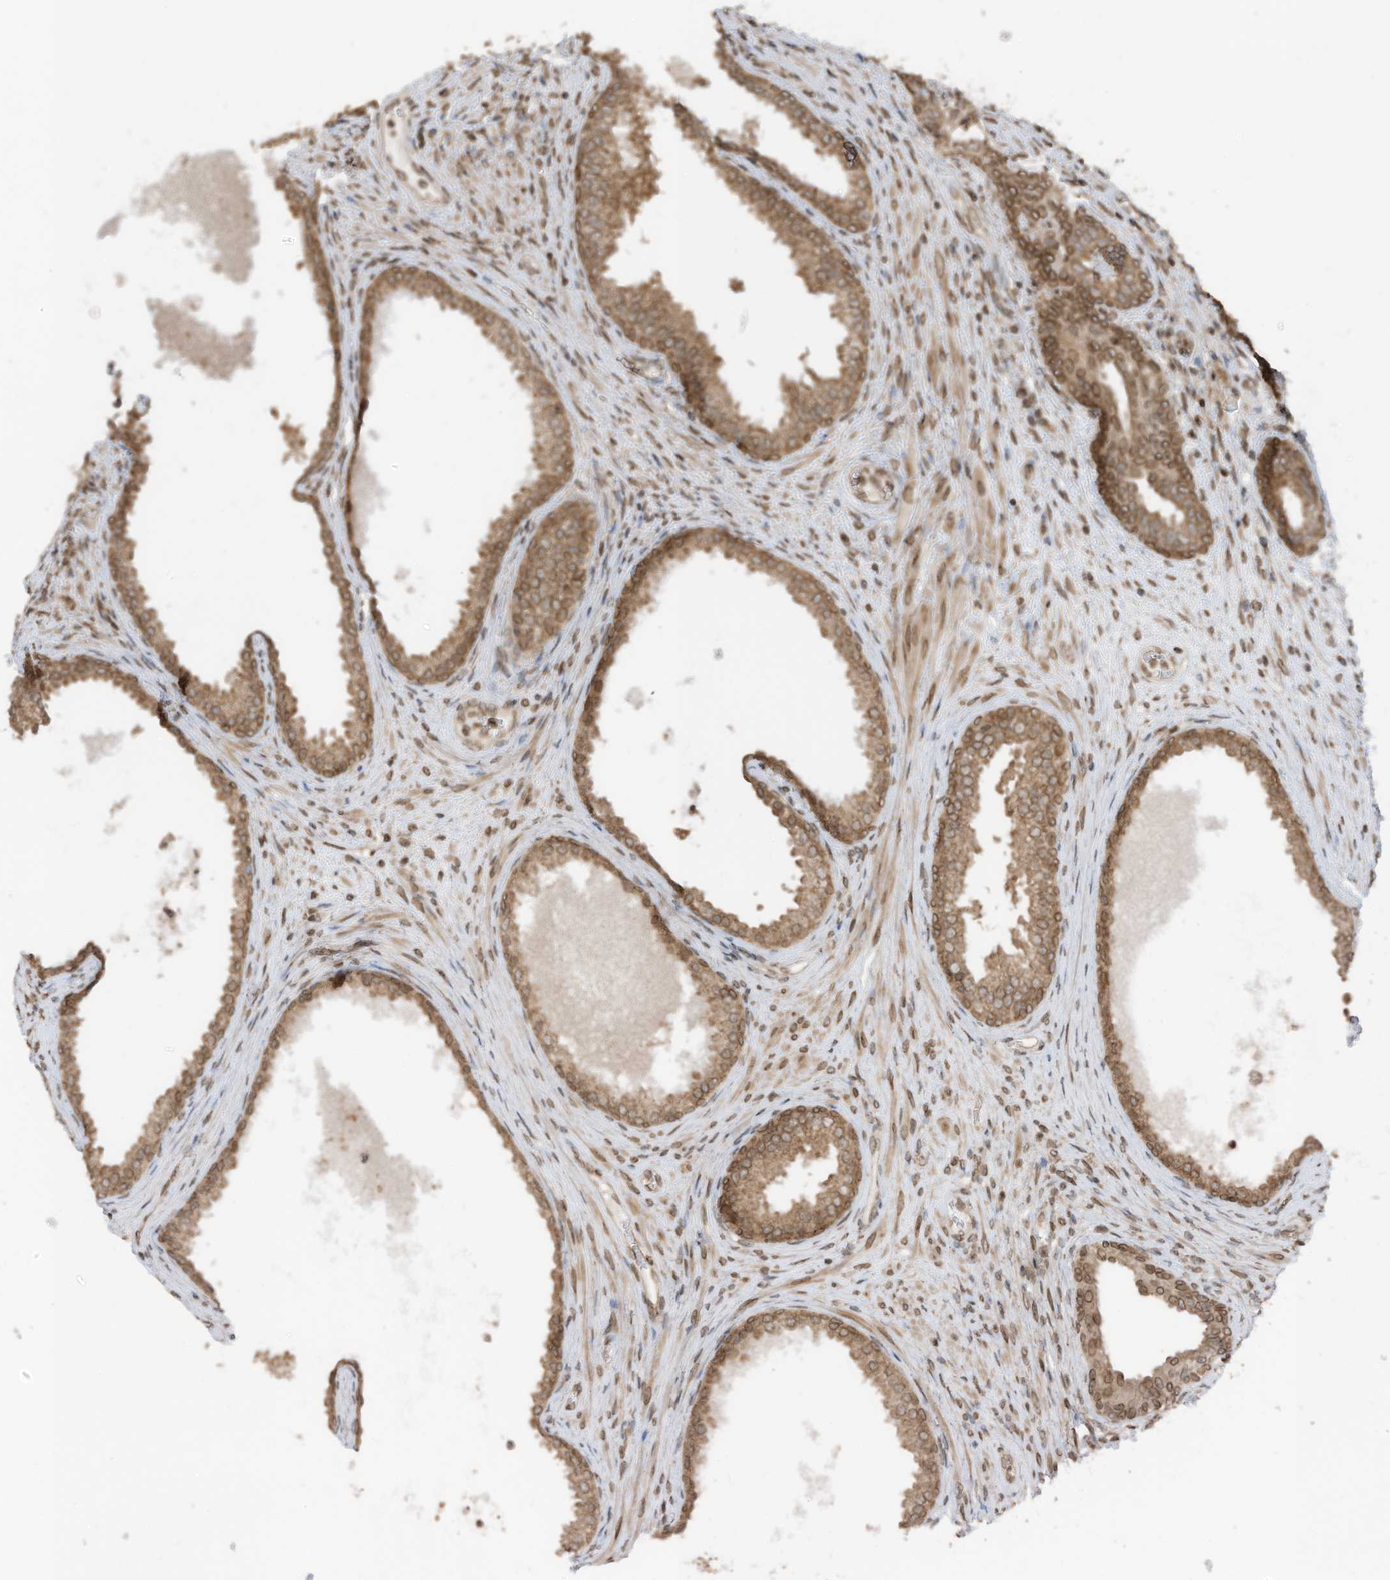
{"staining": {"intensity": "moderate", "quantity": ">75%", "location": "cytoplasmic/membranous,nuclear"}, "tissue": "prostate", "cell_type": "Glandular cells", "image_type": "normal", "snomed": [{"axis": "morphology", "description": "Normal tissue, NOS"}, {"axis": "topography", "description": "Prostate"}], "caption": "Immunohistochemical staining of unremarkable prostate exhibits moderate cytoplasmic/membranous,nuclear protein staining in approximately >75% of glandular cells. (DAB IHC with brightfield microscopy, high magnification).", "gene": "RABL3", "patient": {"sex": "male", "age": 76}}